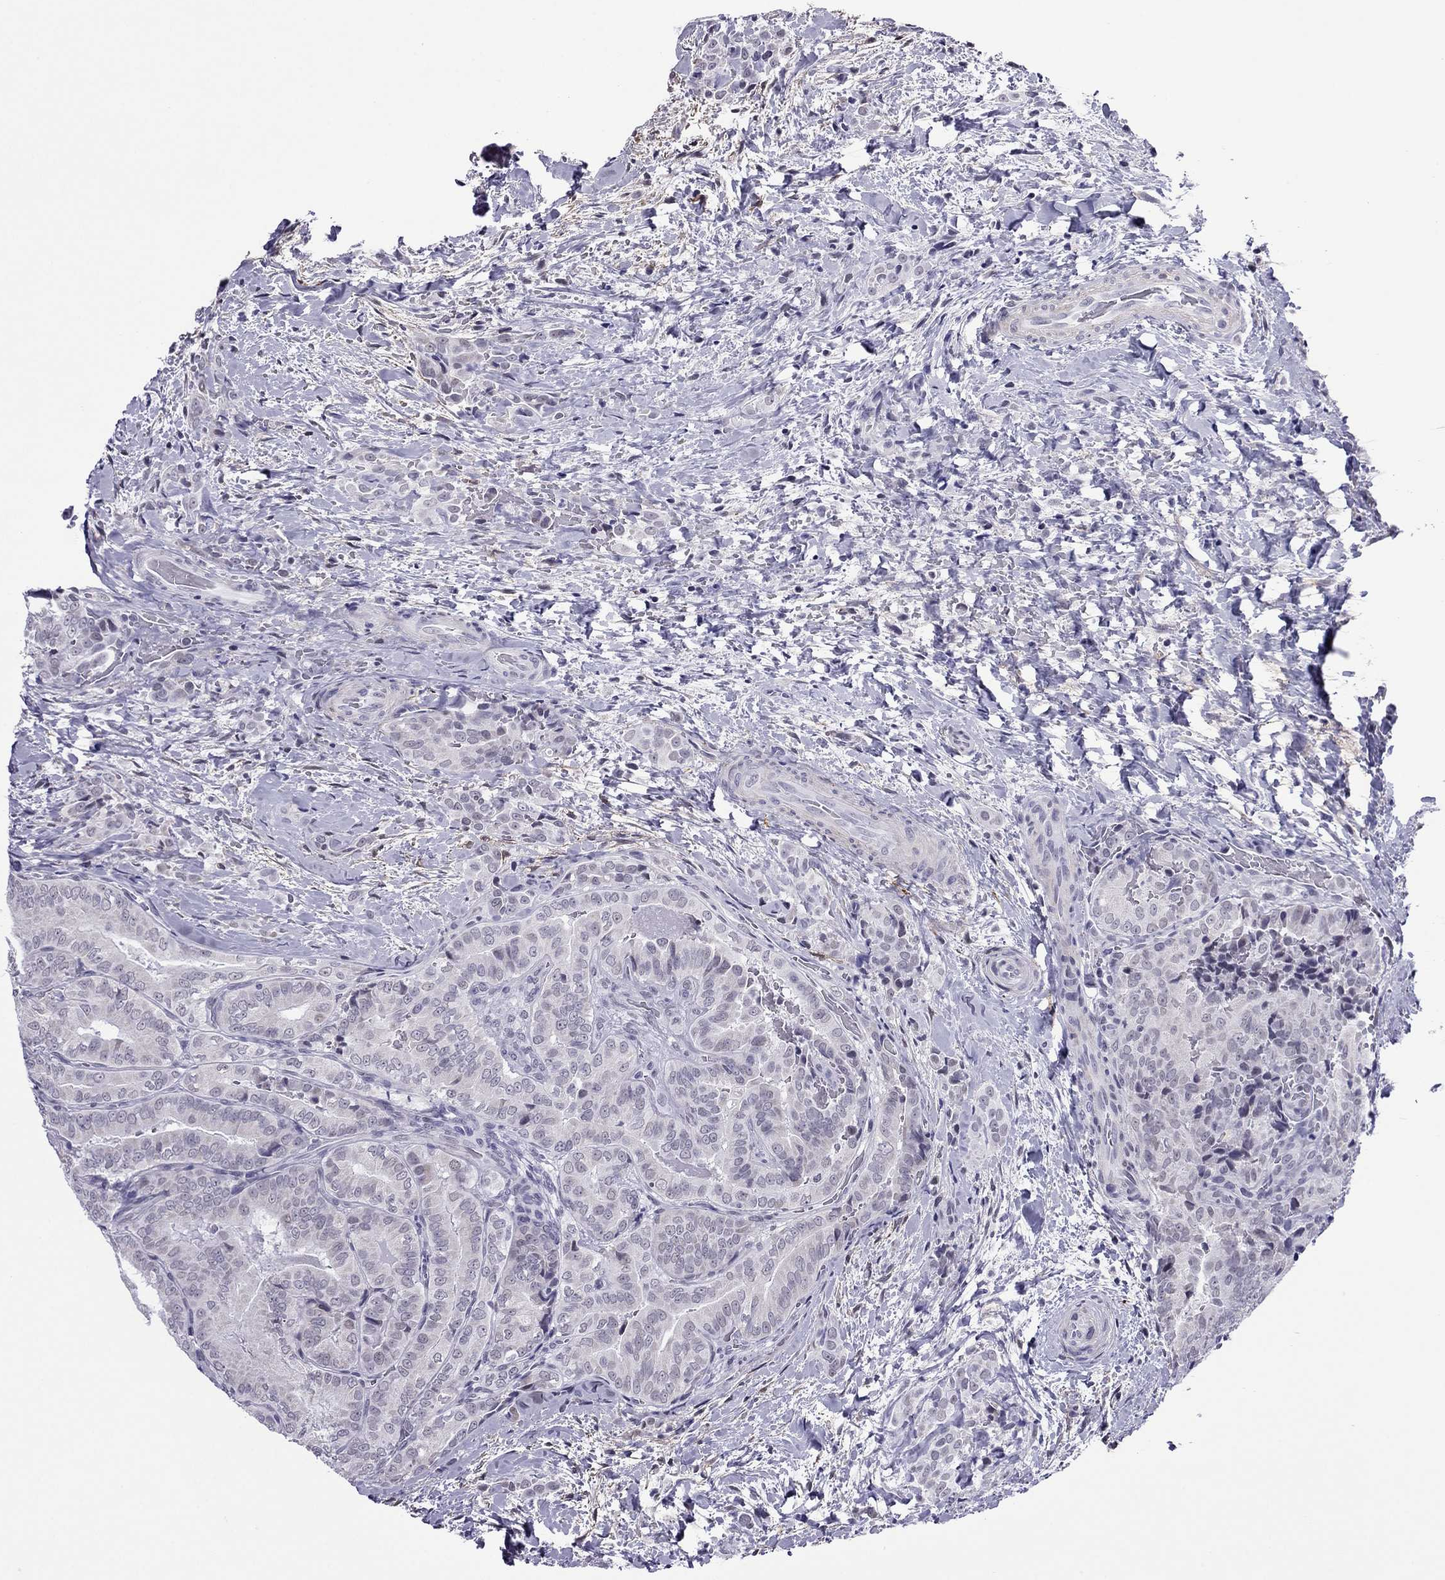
{"staining": {"intensity": "negative", "quantity": "none", "location": "none"}, "tissue": "thyroid cancer", "cell_type": "Tumor cells", "image_type": "cancer", "snomed": [{"axis": "morphology", "description": "Papillary adenocarcinoma, NOS"}, {"axis": "topography", "description": "Thyroid gland"}], "caption": "This is an immunohistochemistry image of thyroid cancer. There is no positivity in tumor cells.", "gene": "ZNF646", "patient": {"sex": "male", "age": 61}}